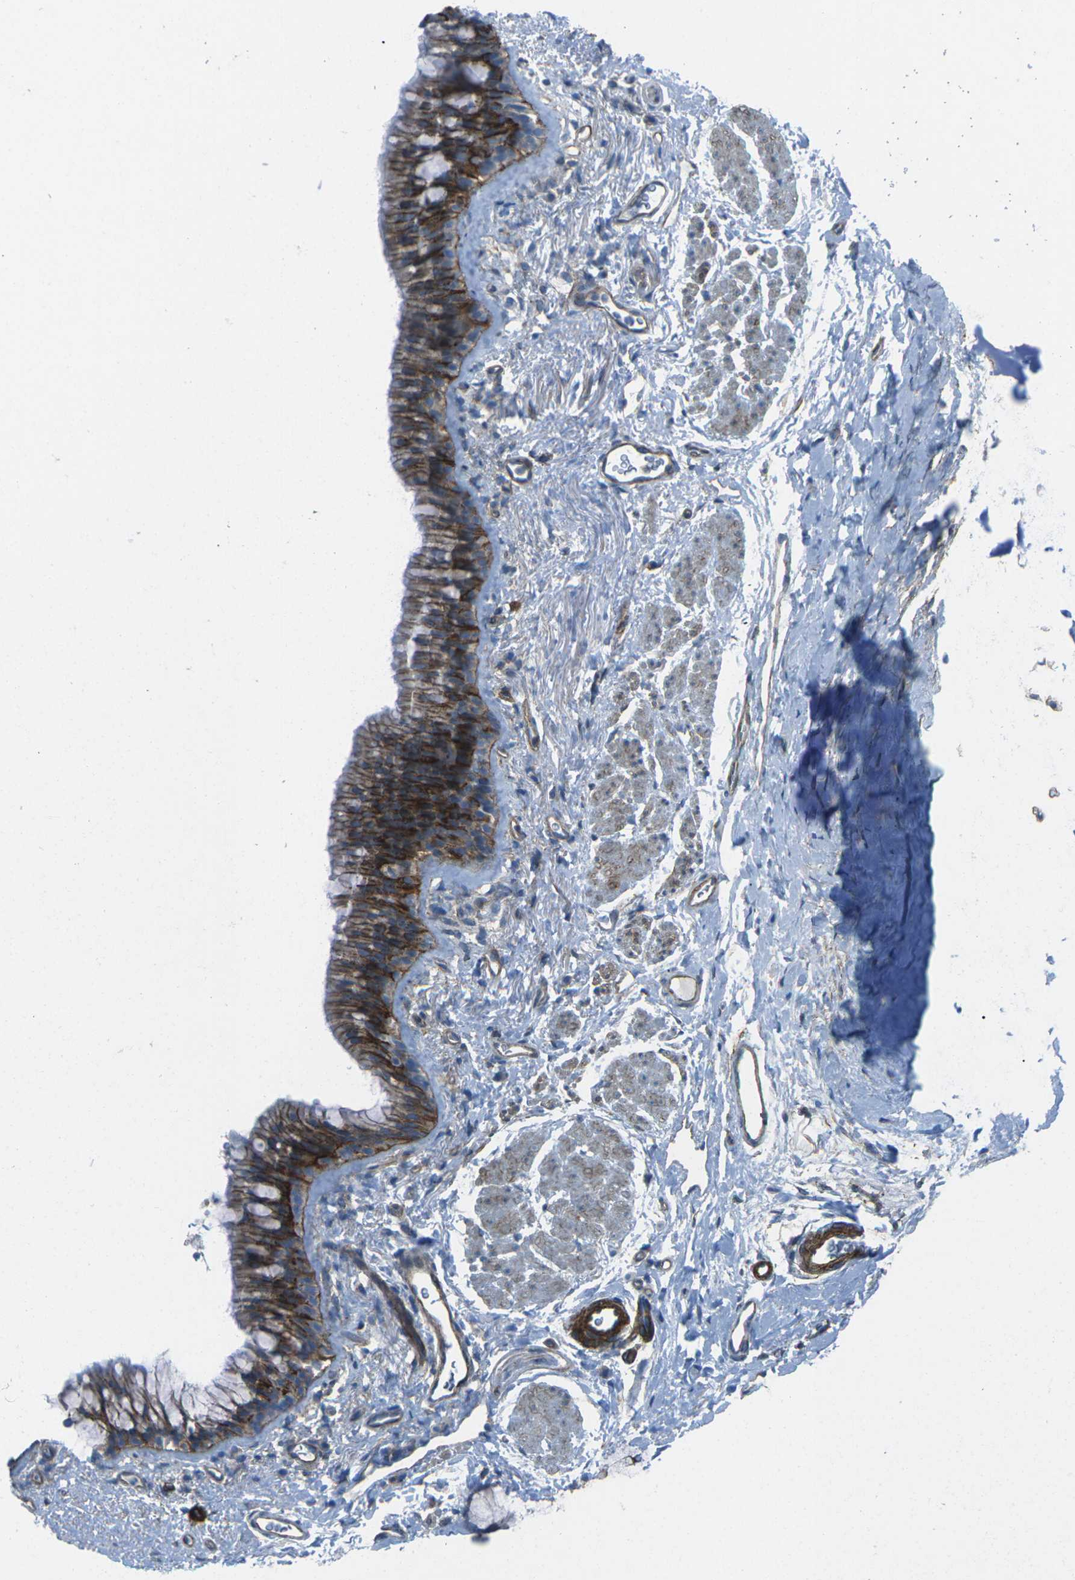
{"staining": {"intensity": "negative", "quantity": "none", "location": "none"}, "tissue": "adipose tissue", "cell_type": "Adipocytes", "image_type": "normal", "snomed": [{"axis": "morphology", "description": "Normal tissue, NOS"}, {"axis": "topography", "description": "Cartilage tissue"}, {"axis": "topography", "description": "Bronchus"}], "caption": "Immunohistochemical staining of unremarkable adipose tissue demonstrates no significant expression in adipocytes.", "gene": "UTRN", "patient": {"sex": "female", "age": 53}}